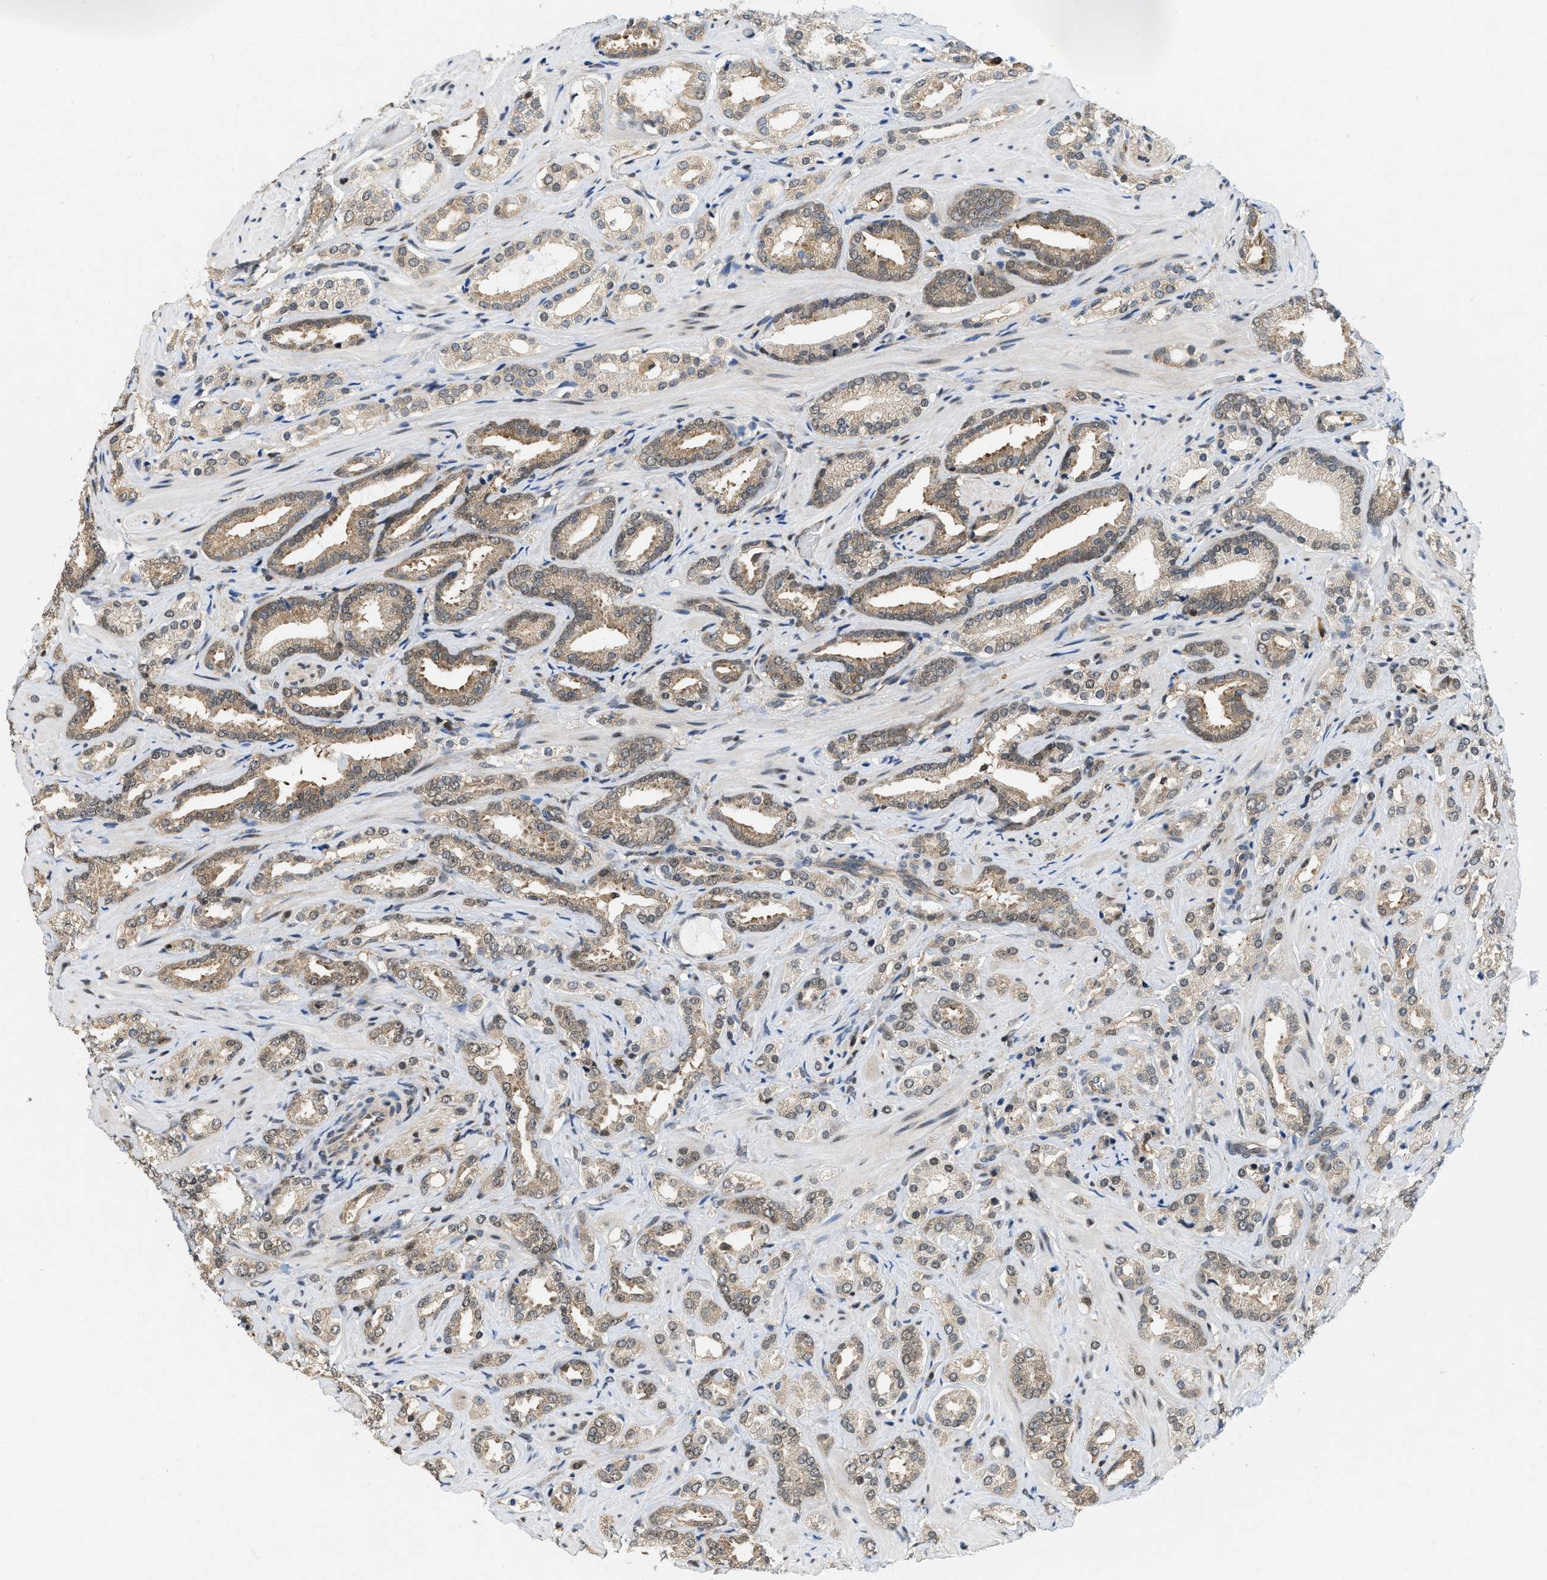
{"staining": {"intensity": "weak", "quantity": ">75%", "location": "cytoplasmic/membranous"}, "tissue": "prostate cancer", "cell_type": "Tumor cells", "image_type": "cancer", "snomed": [{"axis": "morphology", "description": "Adenocarcinoma, High grade"}, {"axis": "topography", "description": "Prostate"}], "caption": "A brown stain highlights weak cytoplasmic/membranous staining of a protein in human prostate adenocarcinoma (high-grade) tumor cells.", "gene": "ATF7IP", "patient": {"sex": "male", "age": 64}}